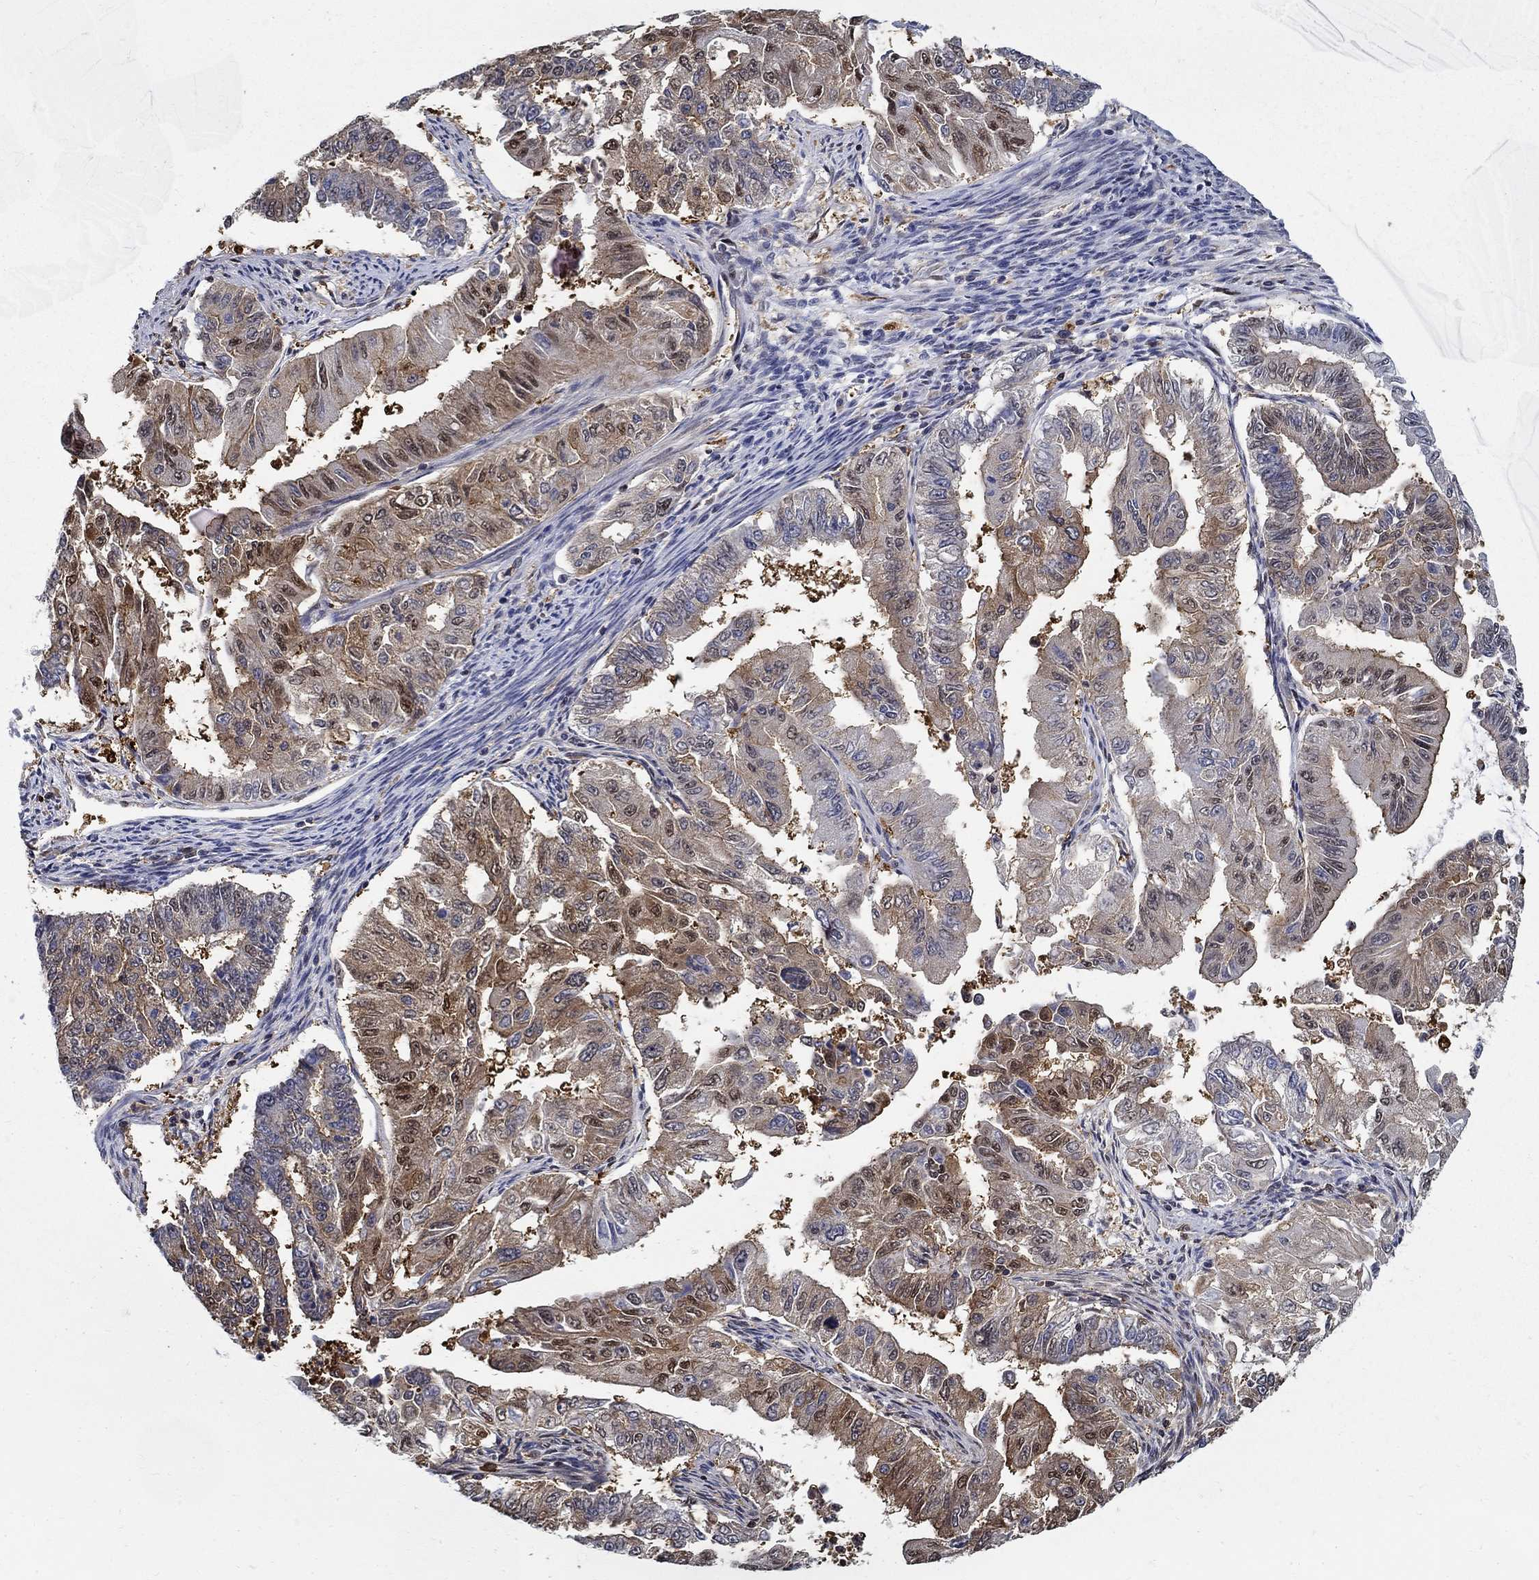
{"staining": {"intensity": "moderate", "quantity": "<25%", "location": "cytoplasmic/membranous,nuclear"}, "tissue": "endometrial cancer", "cell_type": "Tumor cells", "image_type": "cancer", "snomed": [{"axis": "morphology", "description": "Adenocarcinoma, NOS"}, {"axis": "topography", "description": "Uterus"}], "caption": "IHC photomicrograph of neoplastic tissue: human endometrial cancer stained using IHC displays low levels of moderate protein expression localized specifically in the cytoplasmic/membranous and nuclear of tumor cells, appearing as a cytoplasmic/membranous and nuclear brown color.", "gene": "ZNF594", "patient": {"sex": "female", "age": 59}}